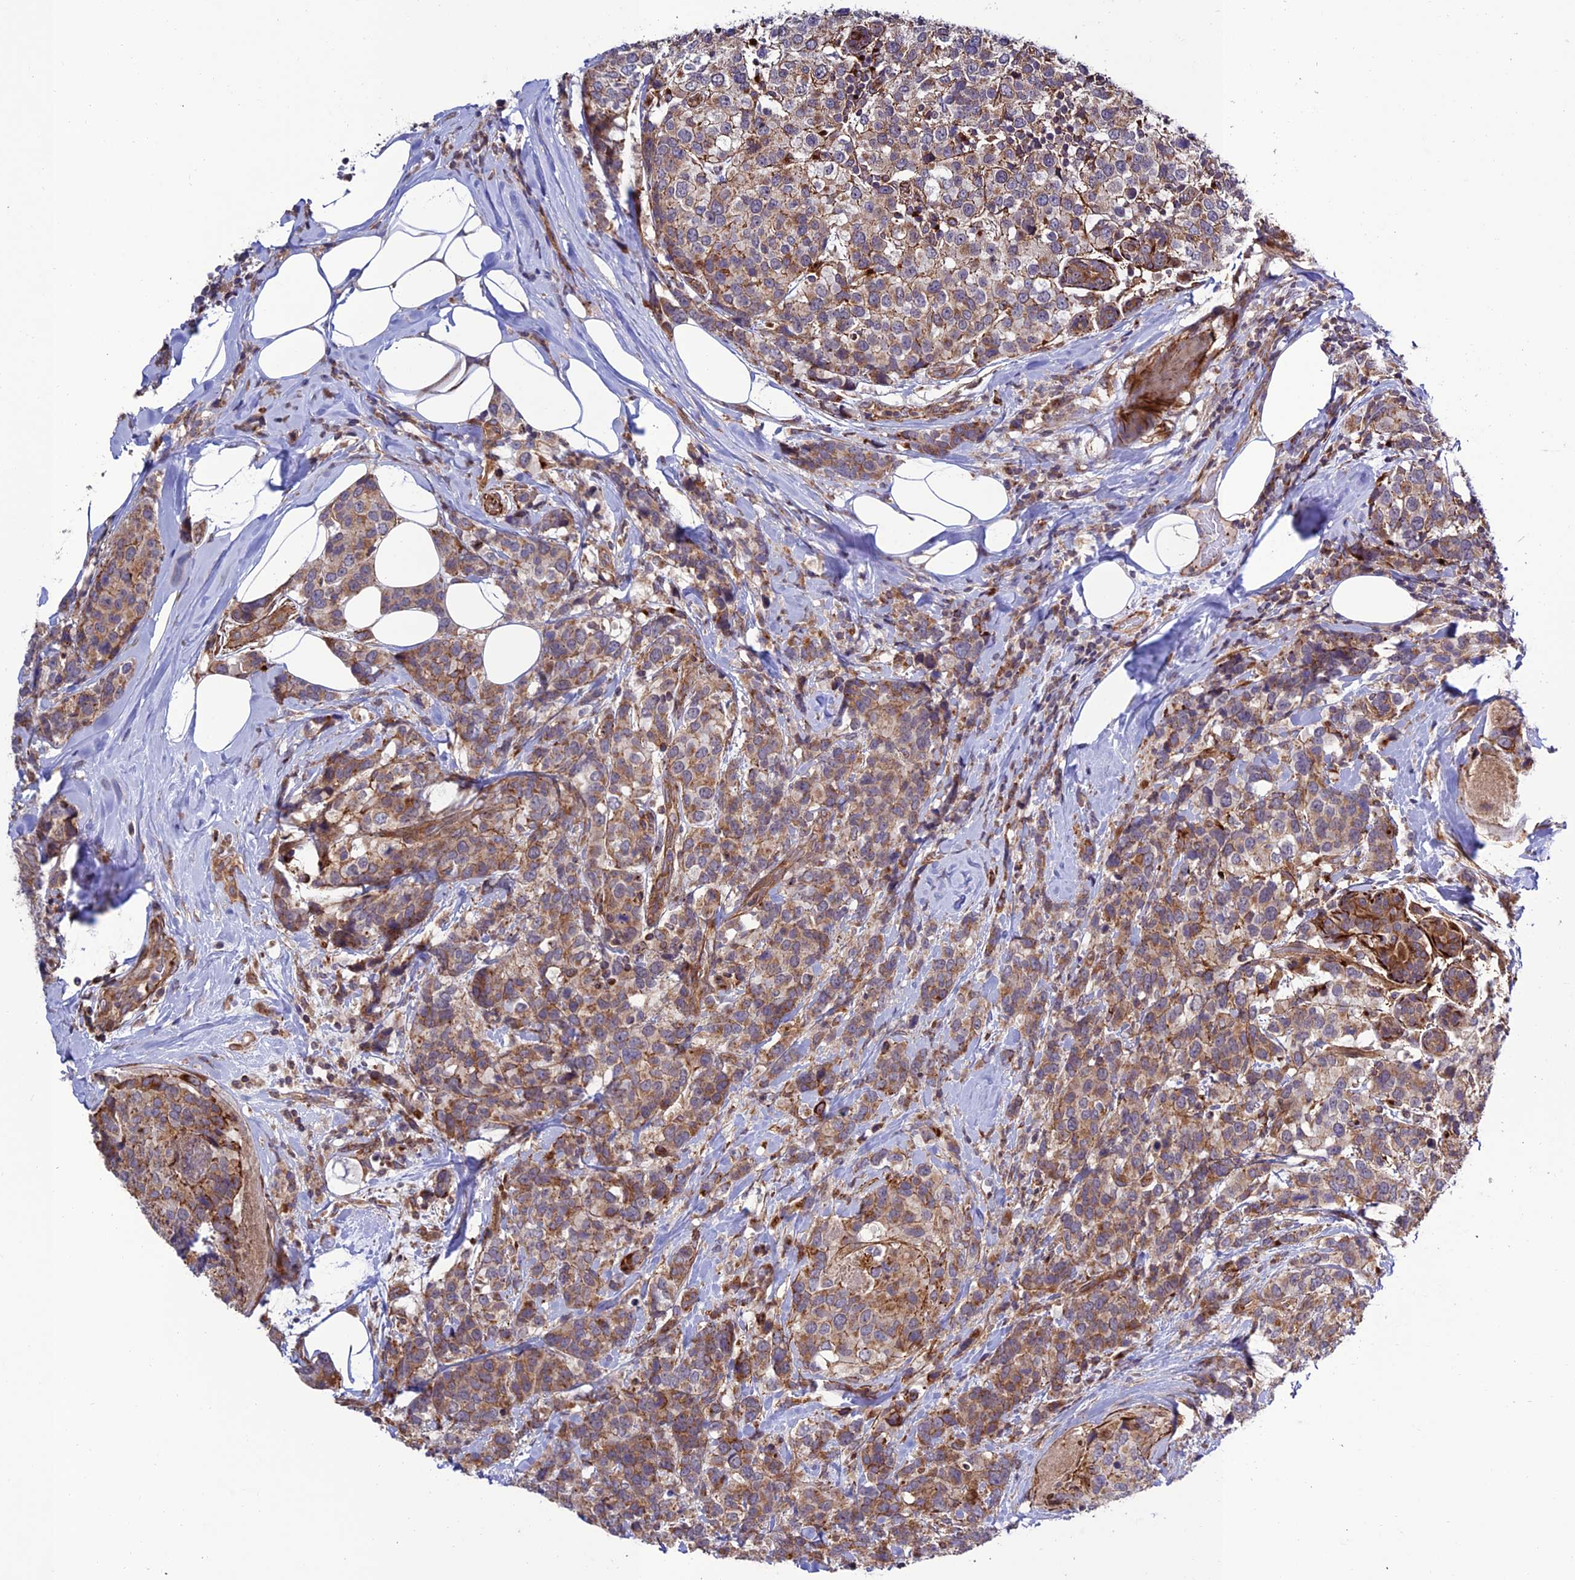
{"staining": {"intensity": "moderate", "quantity": ">75%", "location": "cytoplasmic/membranous"}, "tissue": "breast cancer", "cell_type": "Tumor cells", "image_type": "cancer", "snomed": [{"axis": "morphology", "description": "Lobular carcinoma"}, {"axis": "topography", "description": "Breast"}], "caption": "Immunohistochemical staining of breast cancer (lobular carcinoma) reveals medium levels of moderate cytoplasmic/membranous protein positivity in about >75% of tumor cells. (brown staining indicates protein expression, while blue staining denotes nuclei).", "gene": "TNIP3", "patient": {"sex": "female", "age": 59}}